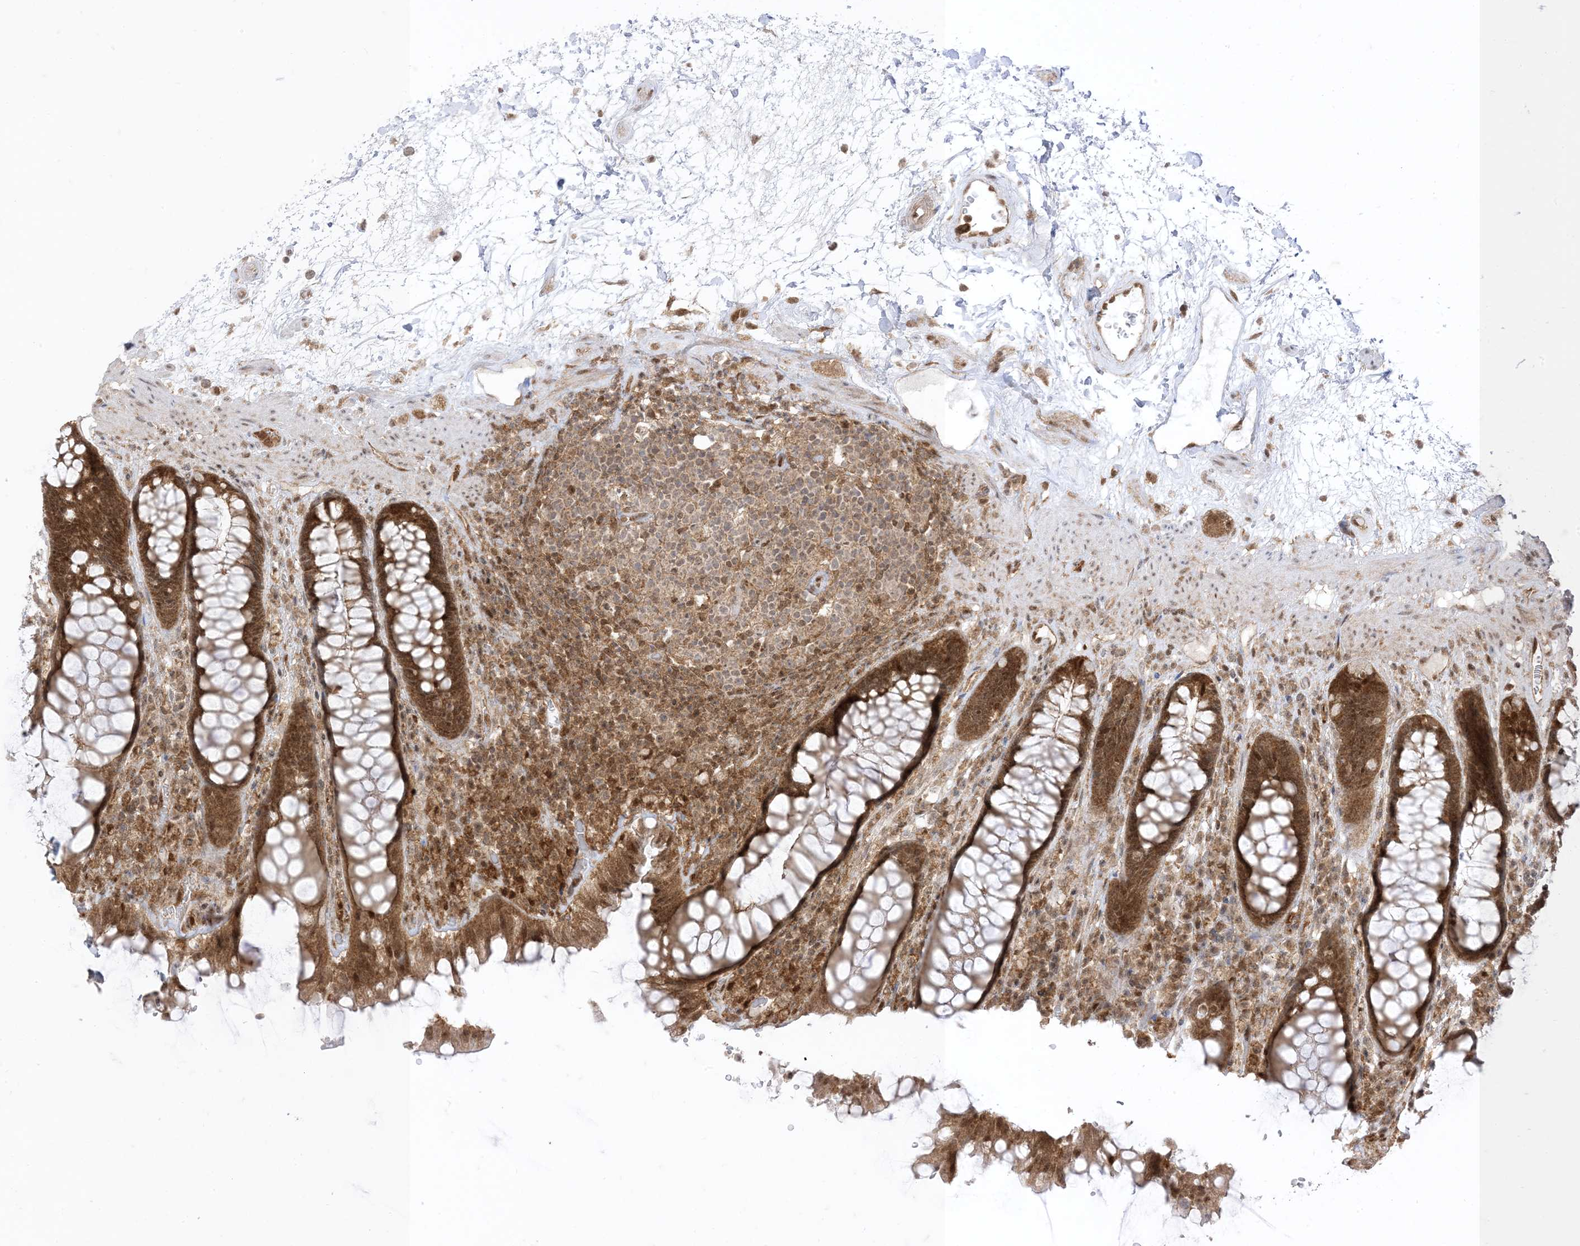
{"staining": {"intensity": "moderate", "quantity": ">75%", "location": "cytoplasmic/membranous,nuclear"}, "tissue": "rectum", "cell_type": "Glandular cells", "image_type": "normal", "snomed": [{"axis": "morphology", "description": "Normal tissue, NOS"}, {"axis": "topography", "description": "Rectum"}], "caption": "Immunohistochemistry (IHC) (DAB (3,3'-diaminobenzidine)) staining of benign human rectum displays moderate cytoplasmic/membranous,nuclear protein positivity in about >75% of glandular cells. Using DAB (brown) and hematoxylin (blue) stains, captured at high magnification using brightfield microscopy.", "gene": "PTPA", "patient": {"sex": "male", "age": 64}}